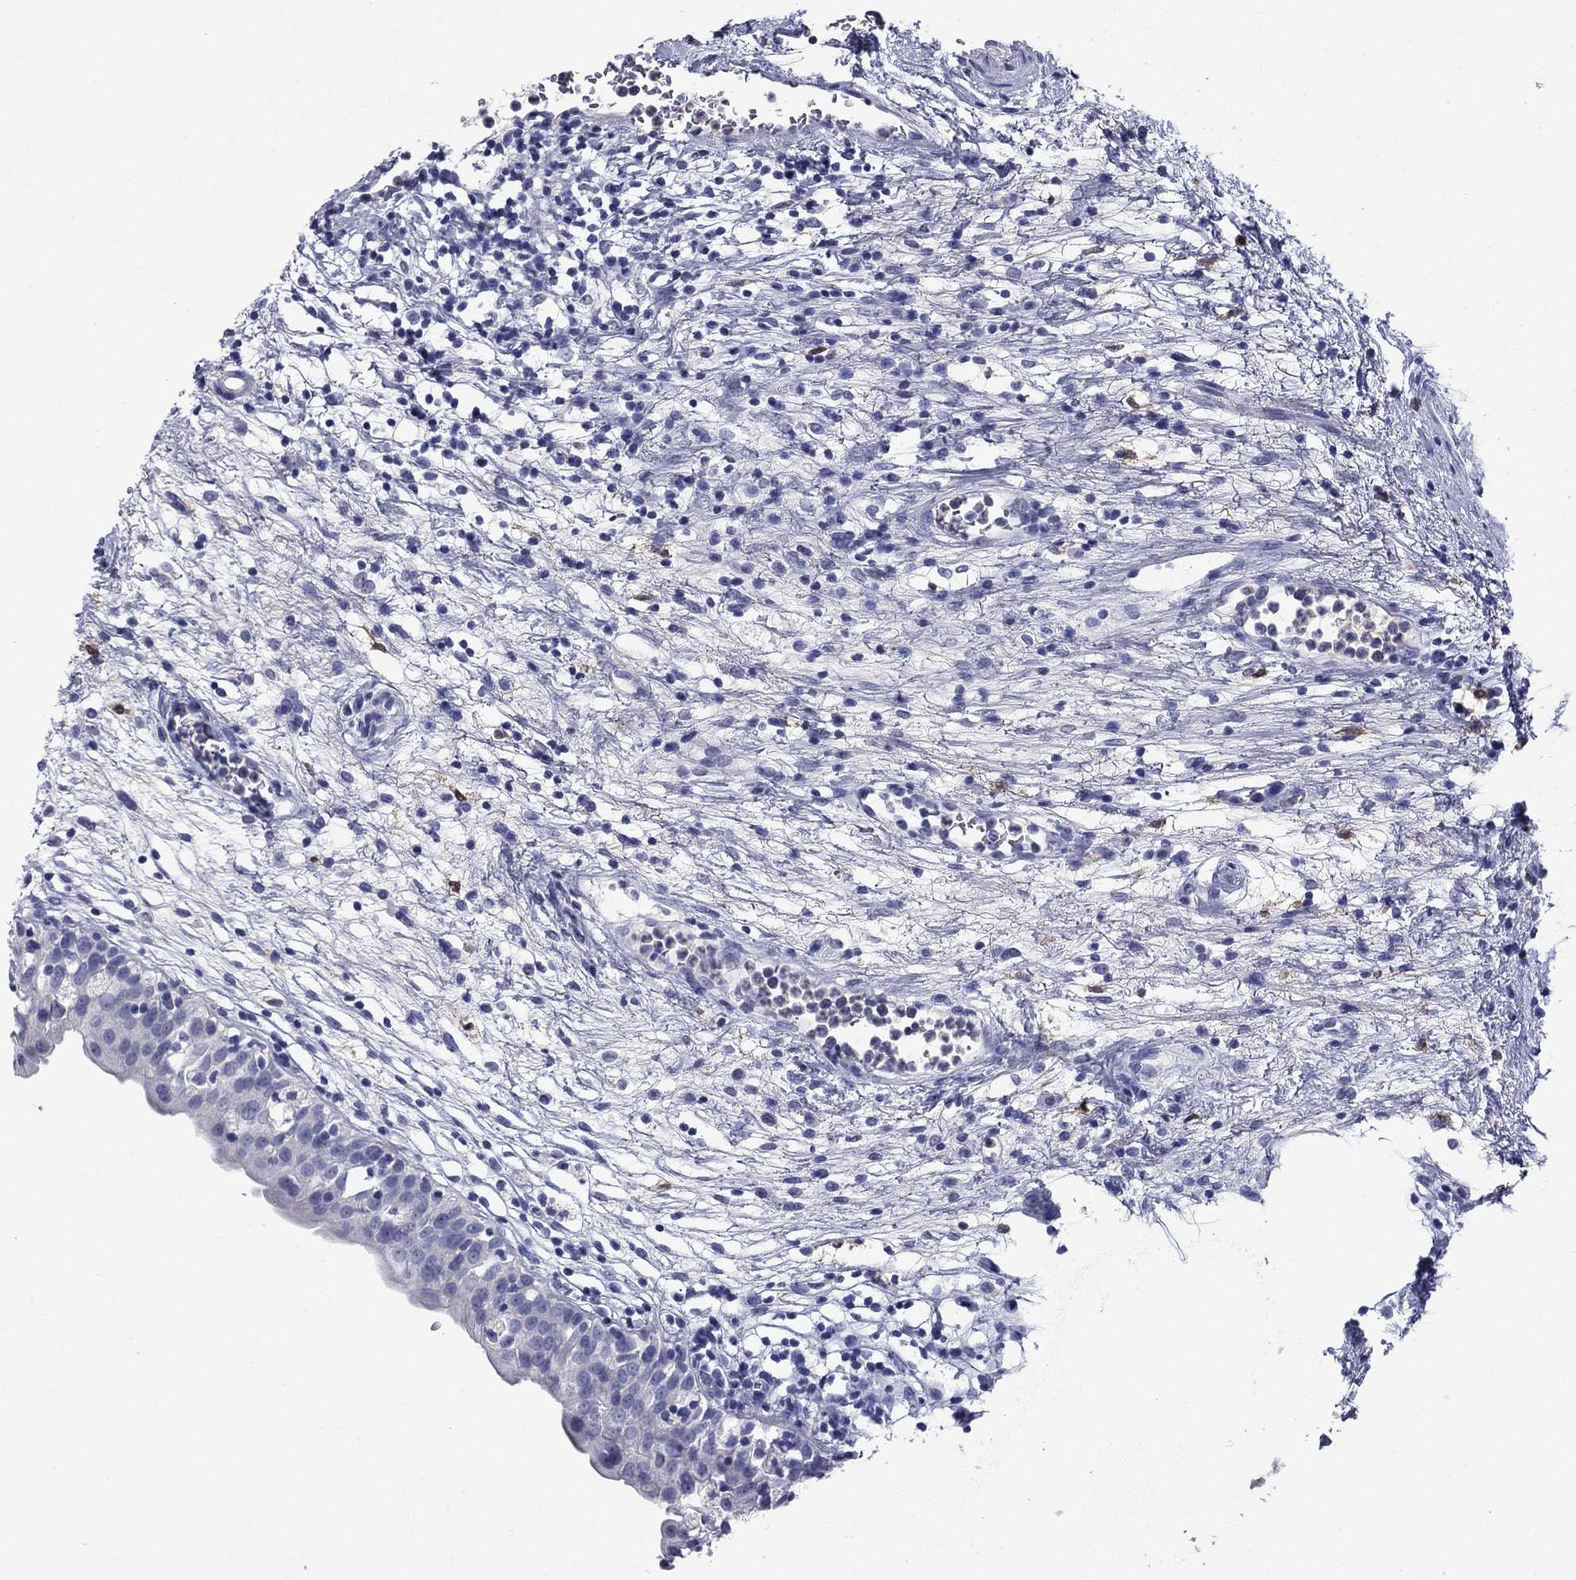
{"staining": {"intensity": "negative", "quantity": "none", "location": "none"}, "tissue": "urinary bladder", "cell_type": "Urothelial cells", "image_type": "normal", "snomed": [{"axis": "morphology", "description": "Normal tissue, NOS"}, {"axis": "topography", "description": "Urinary bladder"}], "caption": "The immunohistochemistry (IHC) image has no significant staining in urothelial cells of urinary bladder.", "gene": "CFAP119", "patient": {"sex": "male", "age": 76}}